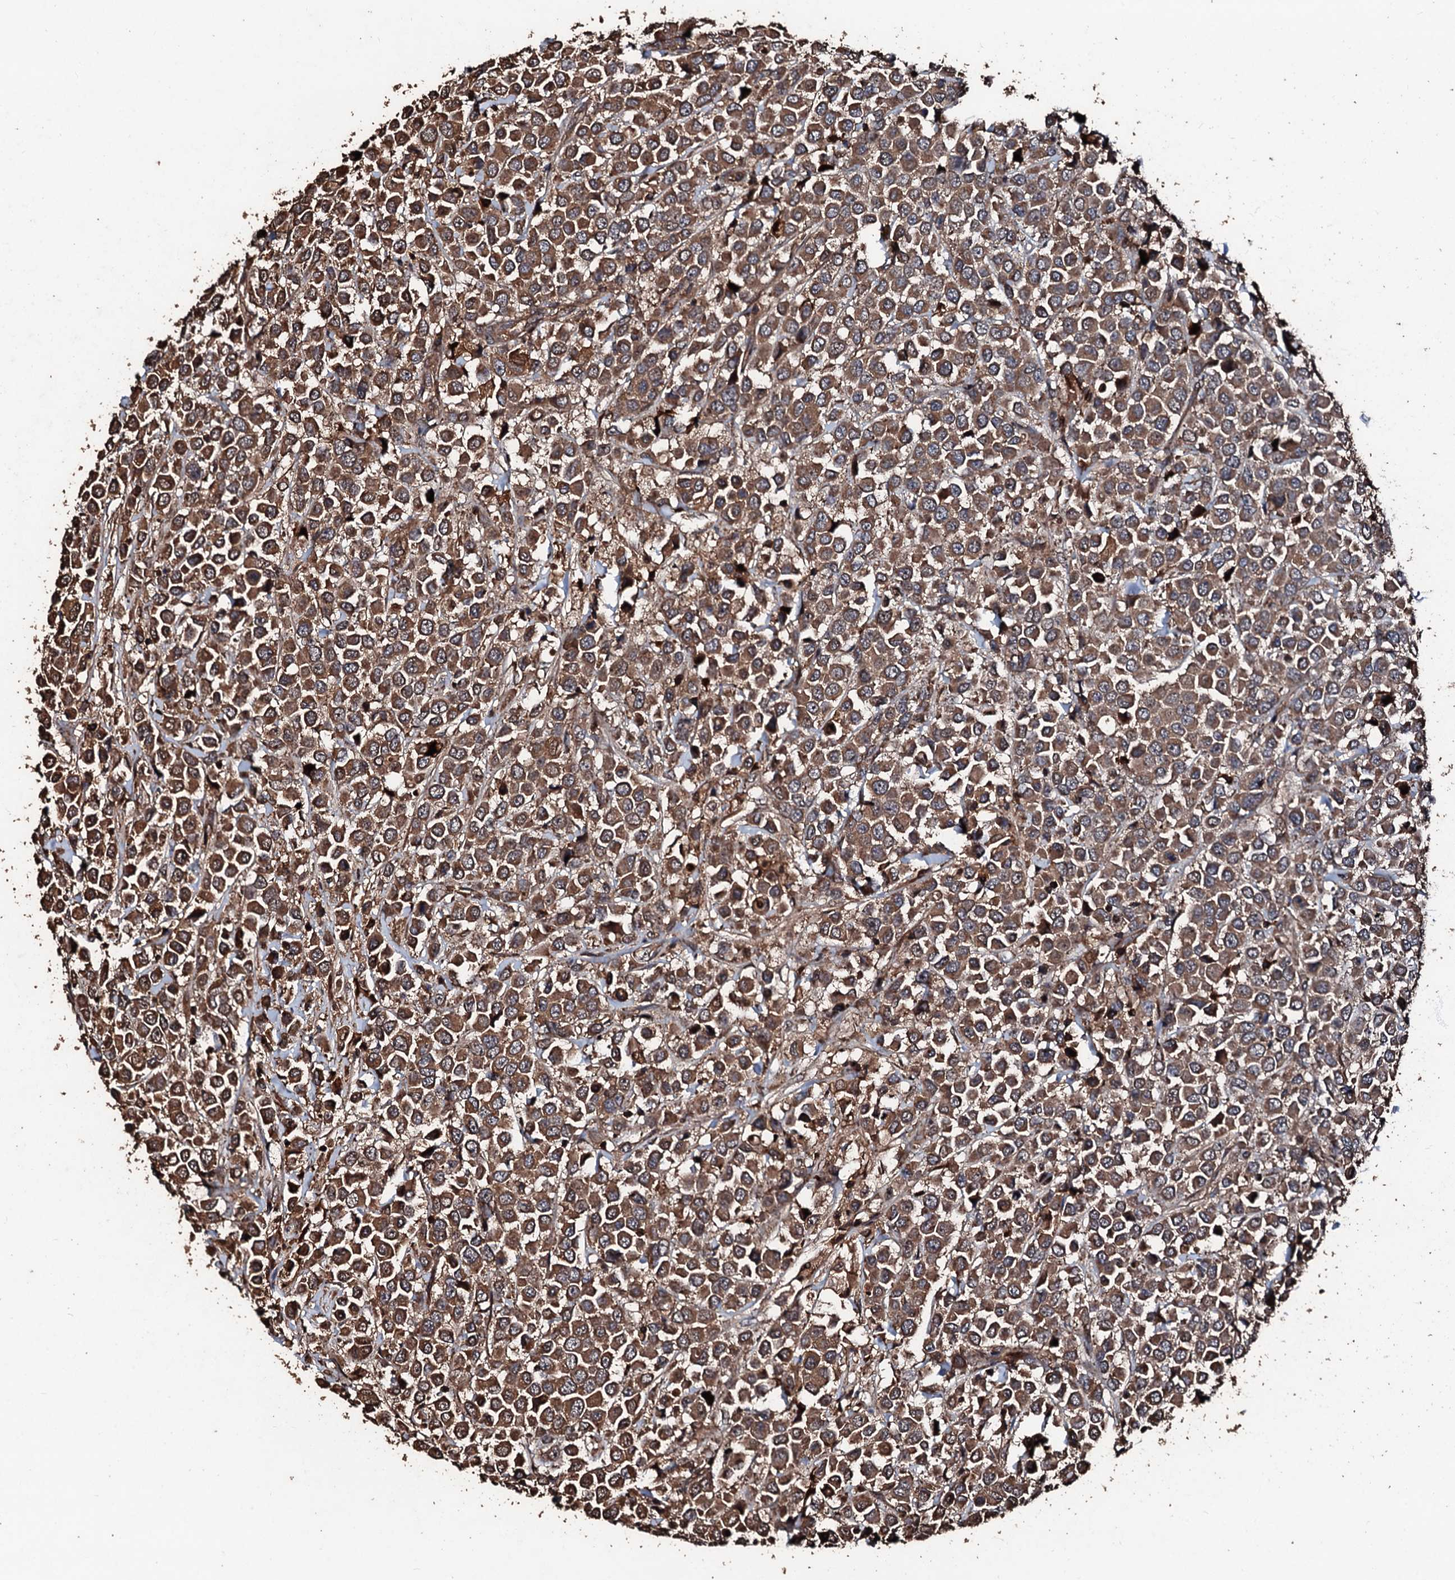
{"staining": {"intensity": "moderate", "quantity": ">75%", "location": "cytoplasmic/membranous"}, "tissue": "breast cancer", "cell_type": "Tumor cells", "image_type": "cancer", "snomed": [{"axis": "morphology", "description": "Duct carcinoma"}, {"axis": "topography", "description": "Breast"}], "caption": "Invasive ductal carcinoma (breast) stained for a protein reveals moderate cytoplasmic/membranous positivity in tumor cells.", "gene": "KIF18A", "patient": {"sex": "female", "age": 61}}